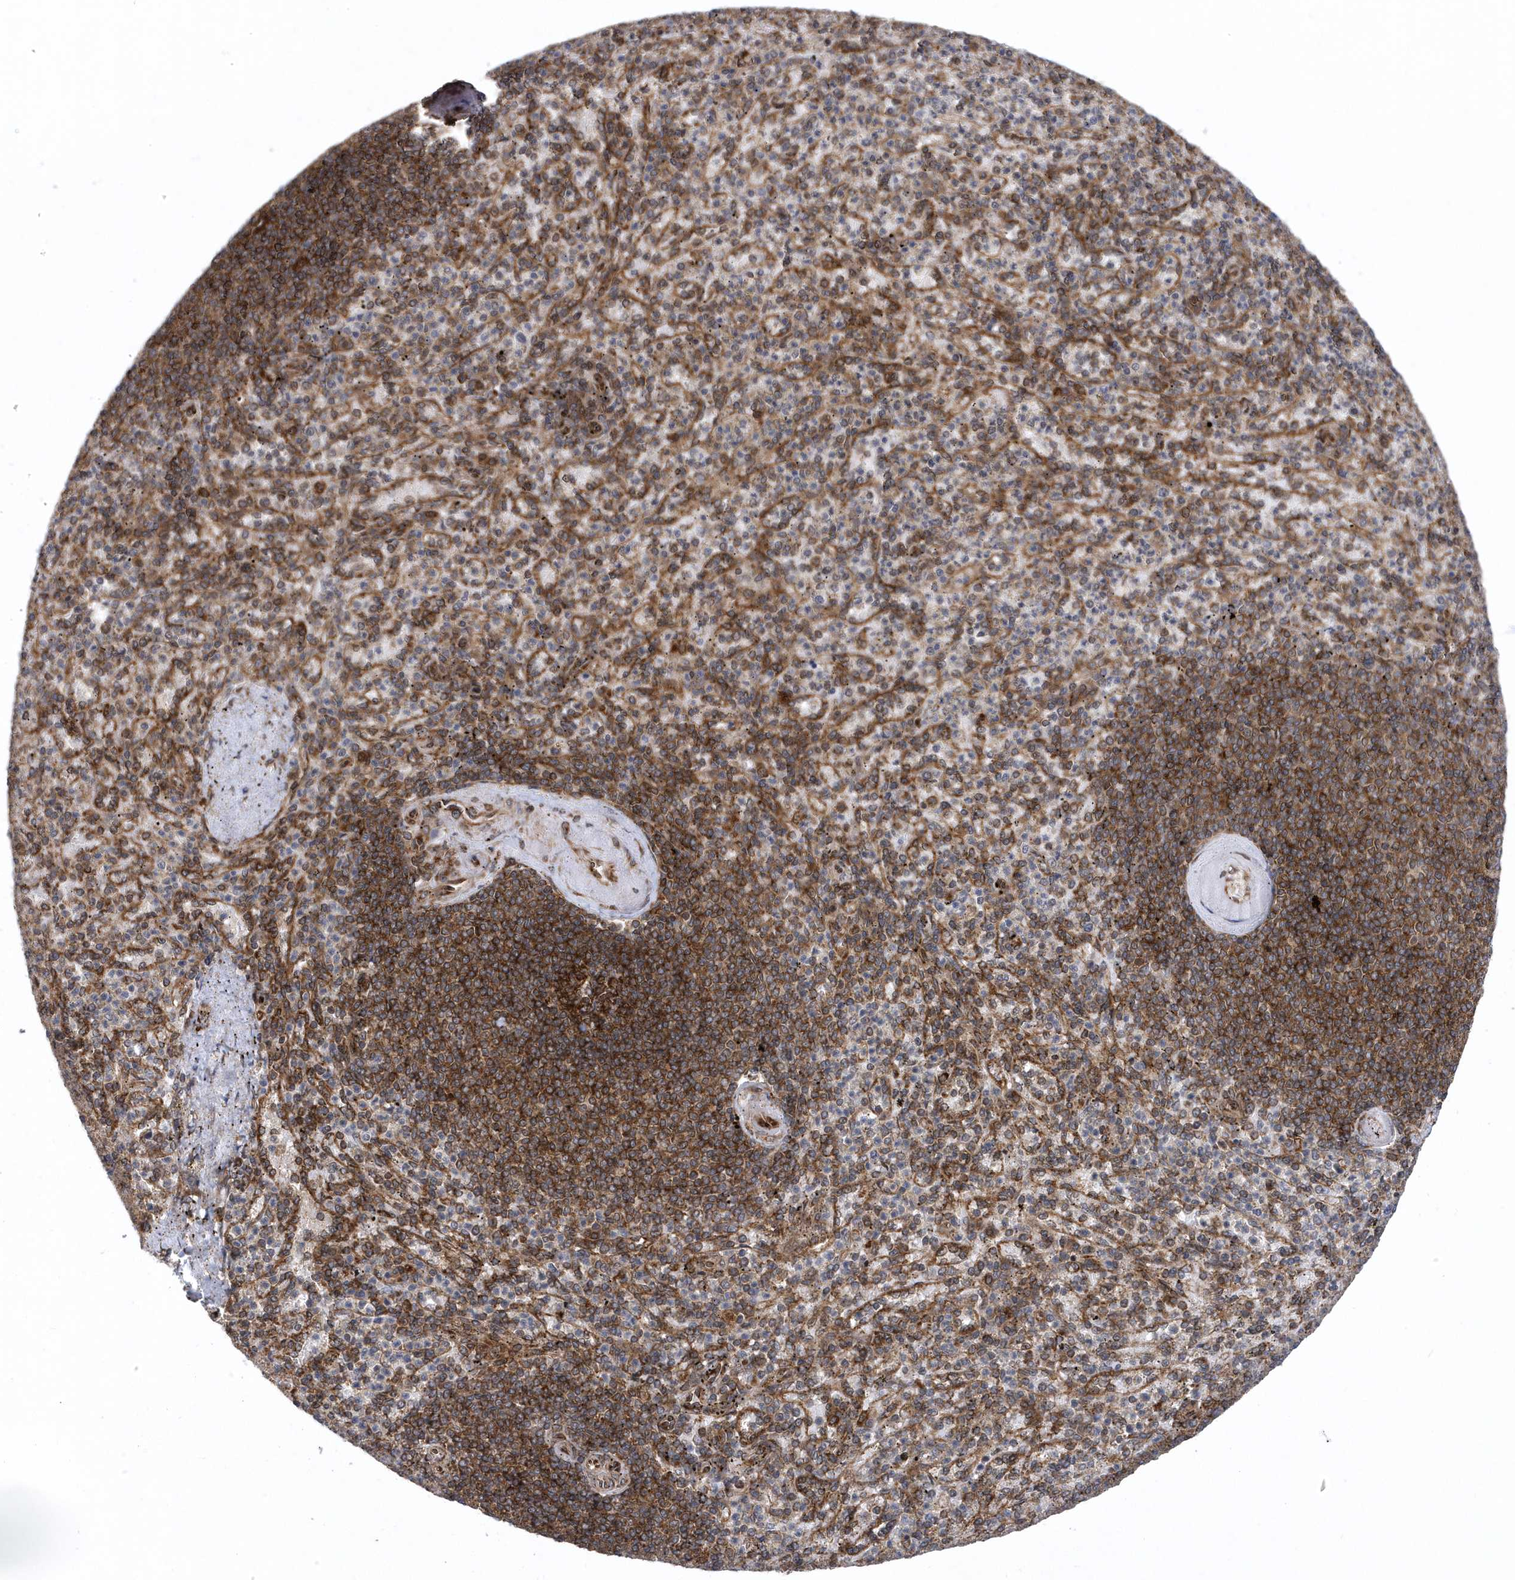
{"staining": {"intensity": "moderate", "quantity": "25%-75%", "location": "cytoplasmic/membranous"}, "tissue": "spleen", "cell_type": "Cells in red pulp", "image_type": "normal", "snomed": [{"axis": "morphology", "description": "Normal tissue, NOS"}, {"axis": "topography", "description": "Spleen"}], "caption": "Protein expression analysis of unremarkable human spleen reveals moderate cytoplasmic/membranous expression in about 25%-75% of cells in red pulp. Using DAB (3,3'-diaminobenzidine) (brown) and hematoxylin (blue) stains, captured at high magnification using brightfield microscopy.", "gene": "PHF1", "patient": {"sex": "female", "age": 74}}